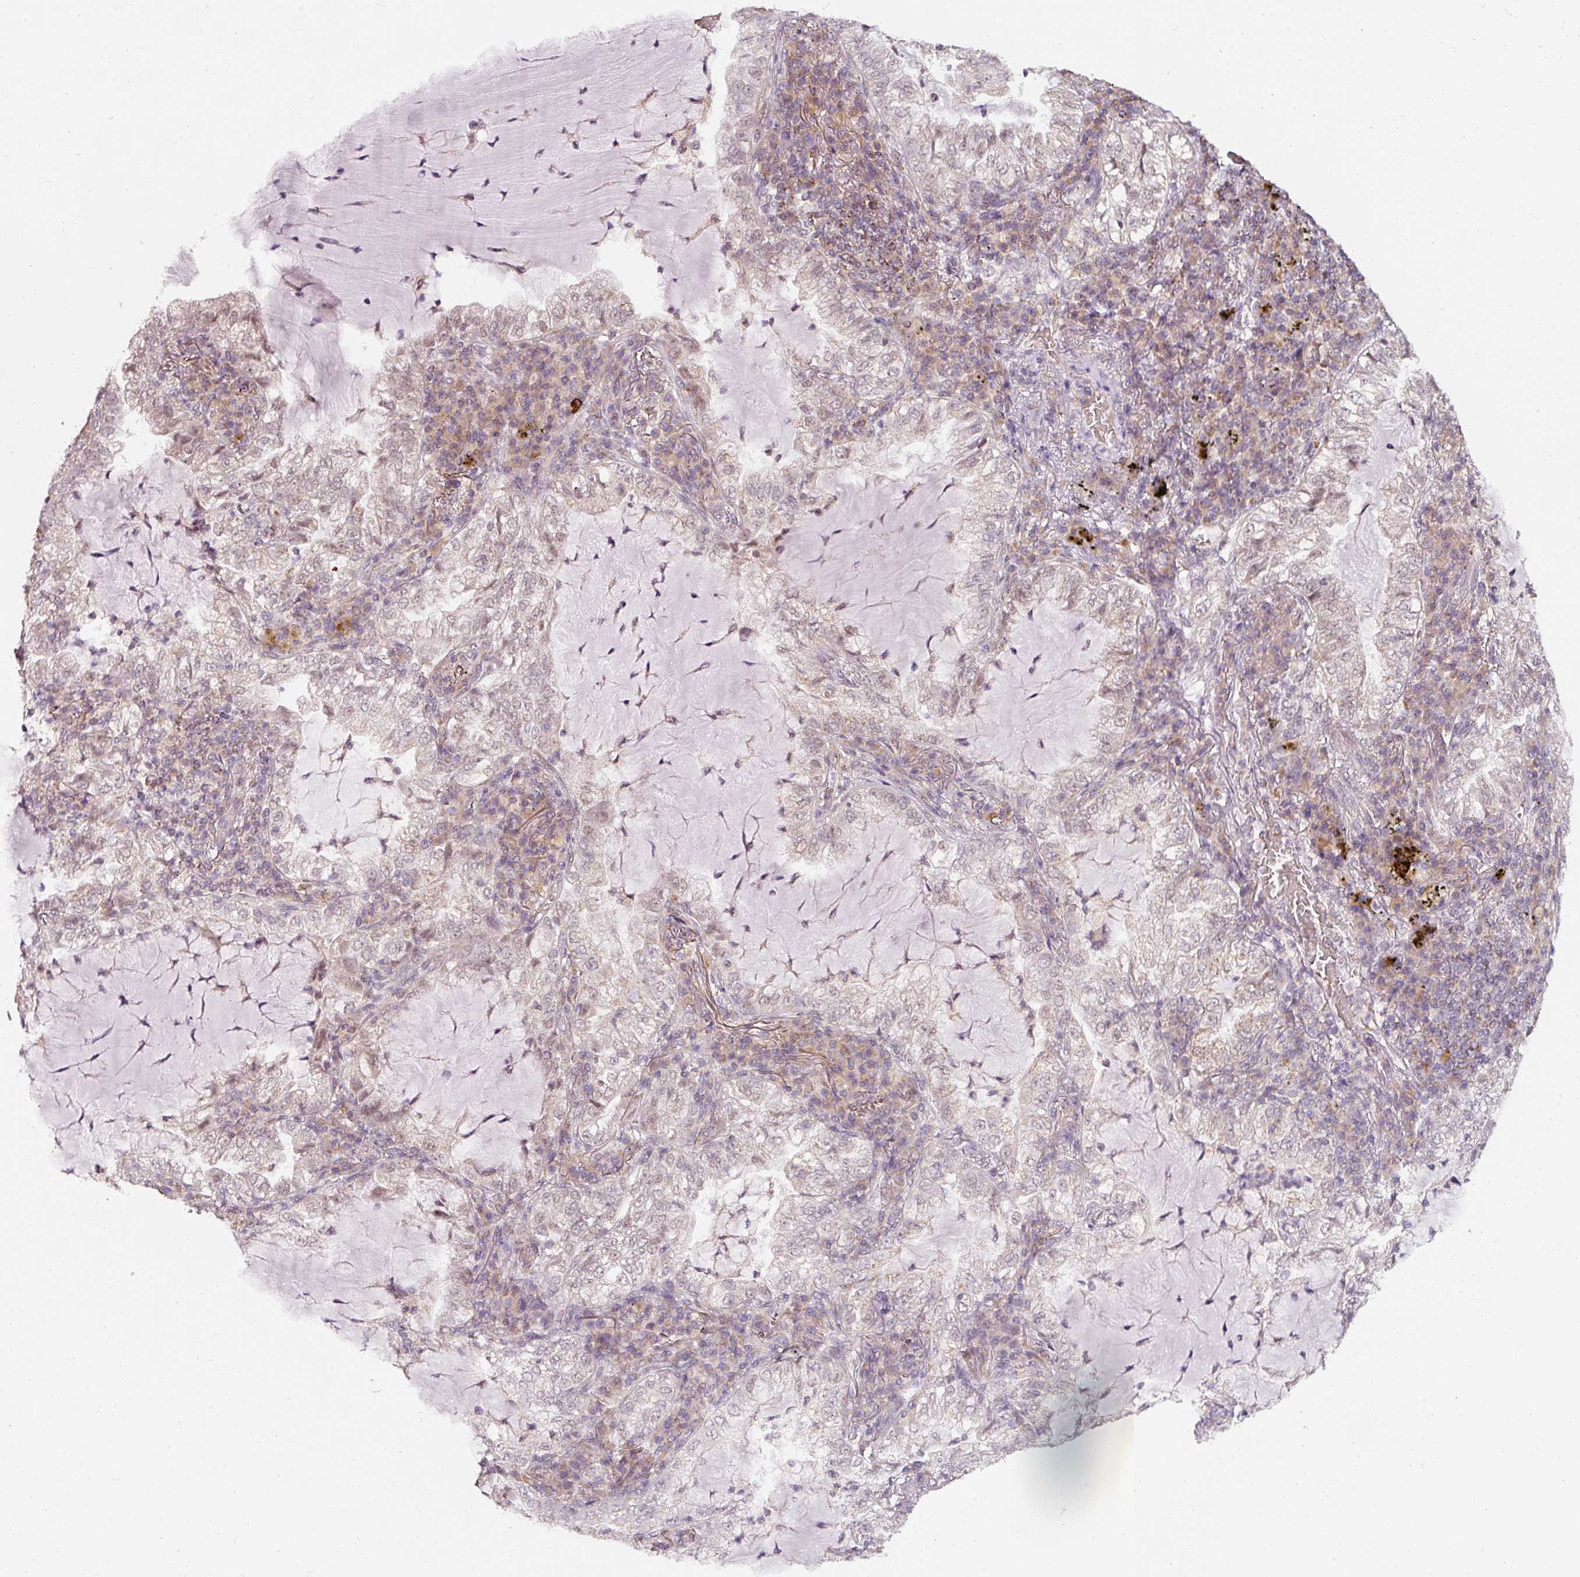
{"staining": {"intensity": "weak", "quantity": "<25%", "location": "nuclear"}, "tissue": "lung cancer", "cell_type": "Tumor cells", "image_type": "cancer", "snomed": [{"axis": "morphology", "description": "Adenocarcinoma, NOS"}, {"axis": "topography", "description": "Lung"}], "caption": "Lung cancer (adenocarcinoma) stained for a protein using immunohistochemistry (IHC) shows no expression tumor cells.", "gene": "ZNF460", "patient": {"sex": "female", "age": 73}}